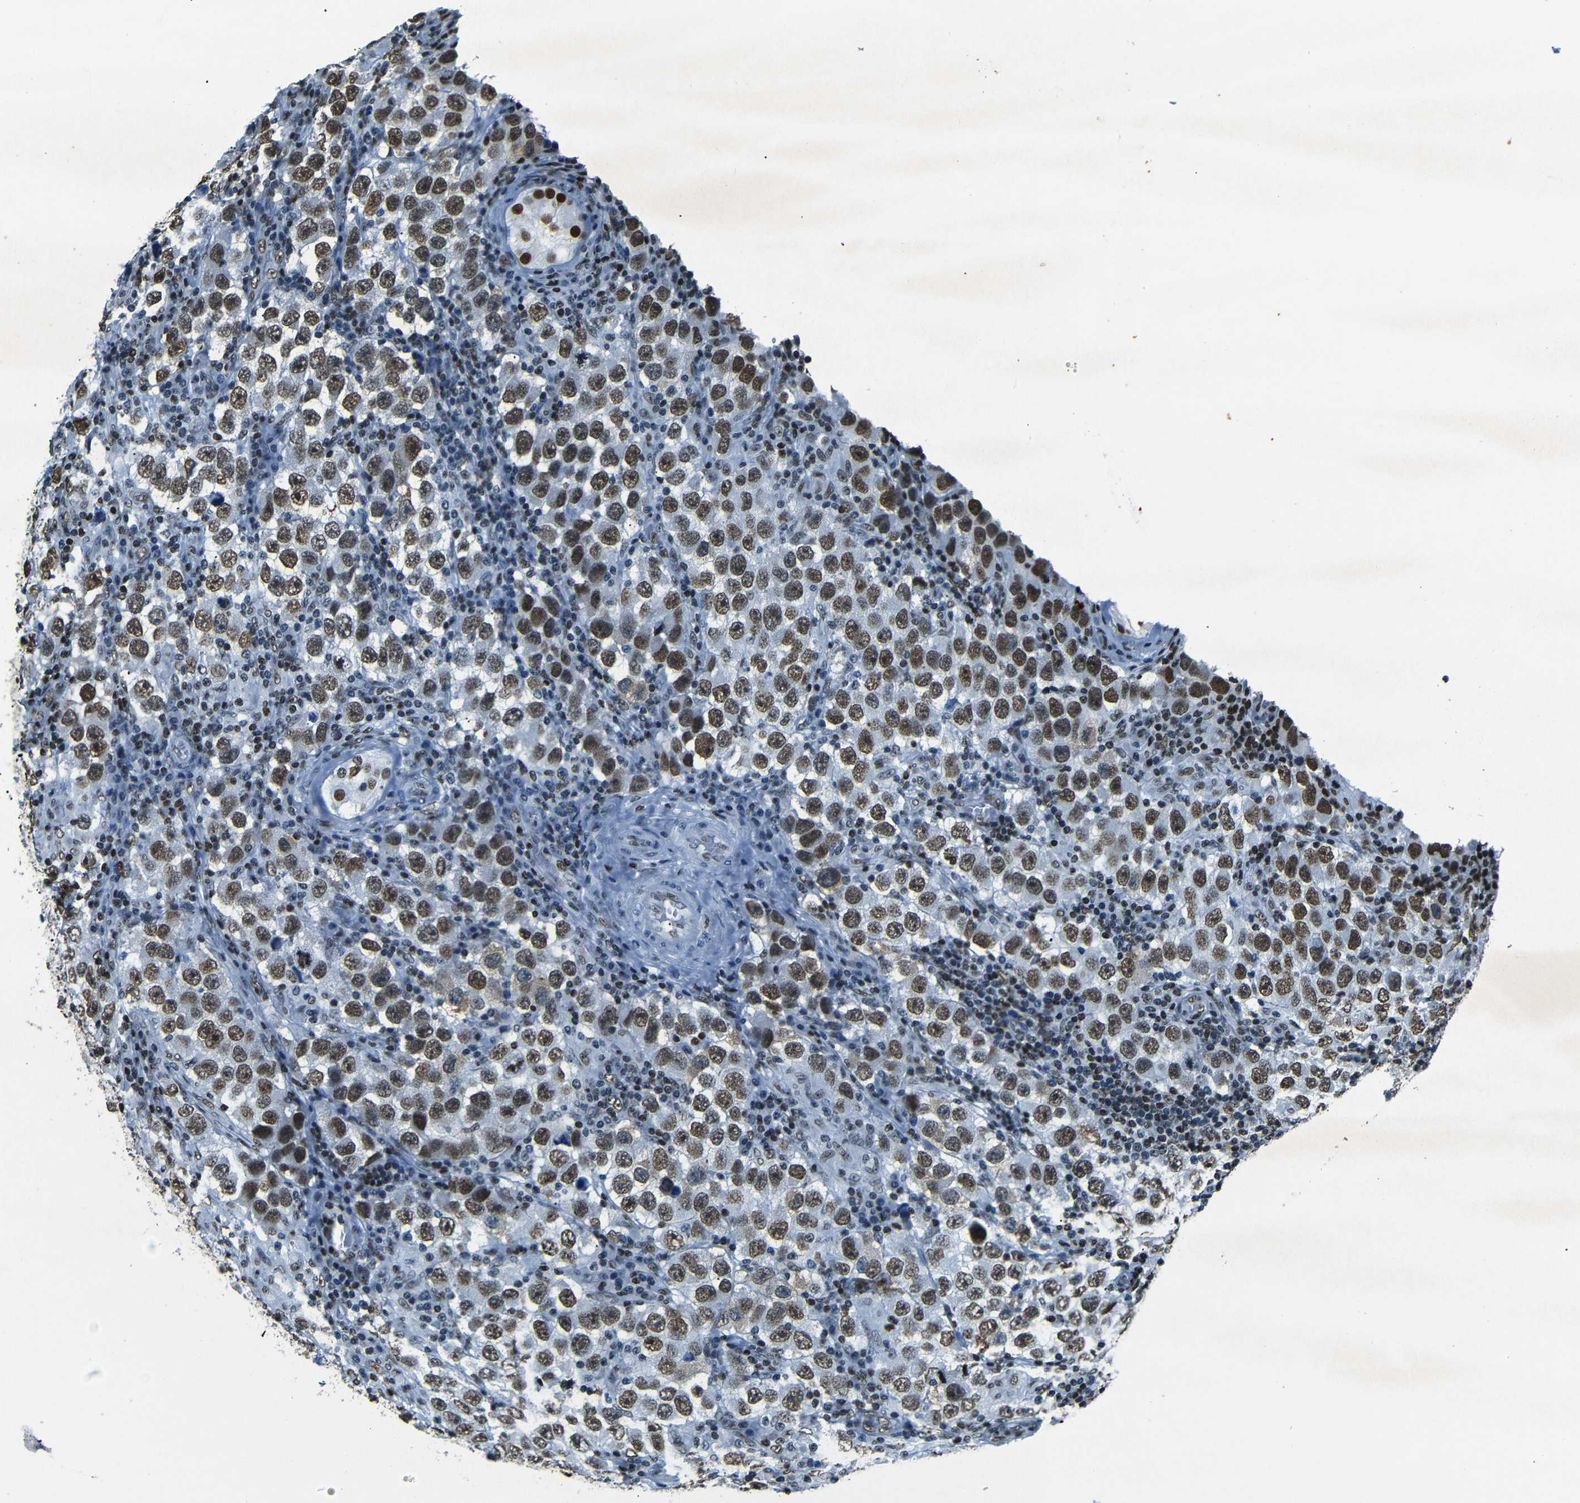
{"staining": {"intensity": "moderate", "quantity": ">75%", "location": "nuclear"}, "tissue": "testis cancer", "cell_type": "Tumor cells", "image_type": "cancer", "snomed": [{"axis": "morphology", "description": "Carcinoma, Embryonal, NOS"}, {"axis": "topography", "description": "Testis"}], "caption": "Moderate nuclear expression is present in about >75% of tumor cells in testis cancer (embryonal carcinoma). The protein of interest is shown in brown color, while the nuclei are stained blue.", "gene": "HMGN1", "patient": {"sex": "male", "age": 21}}